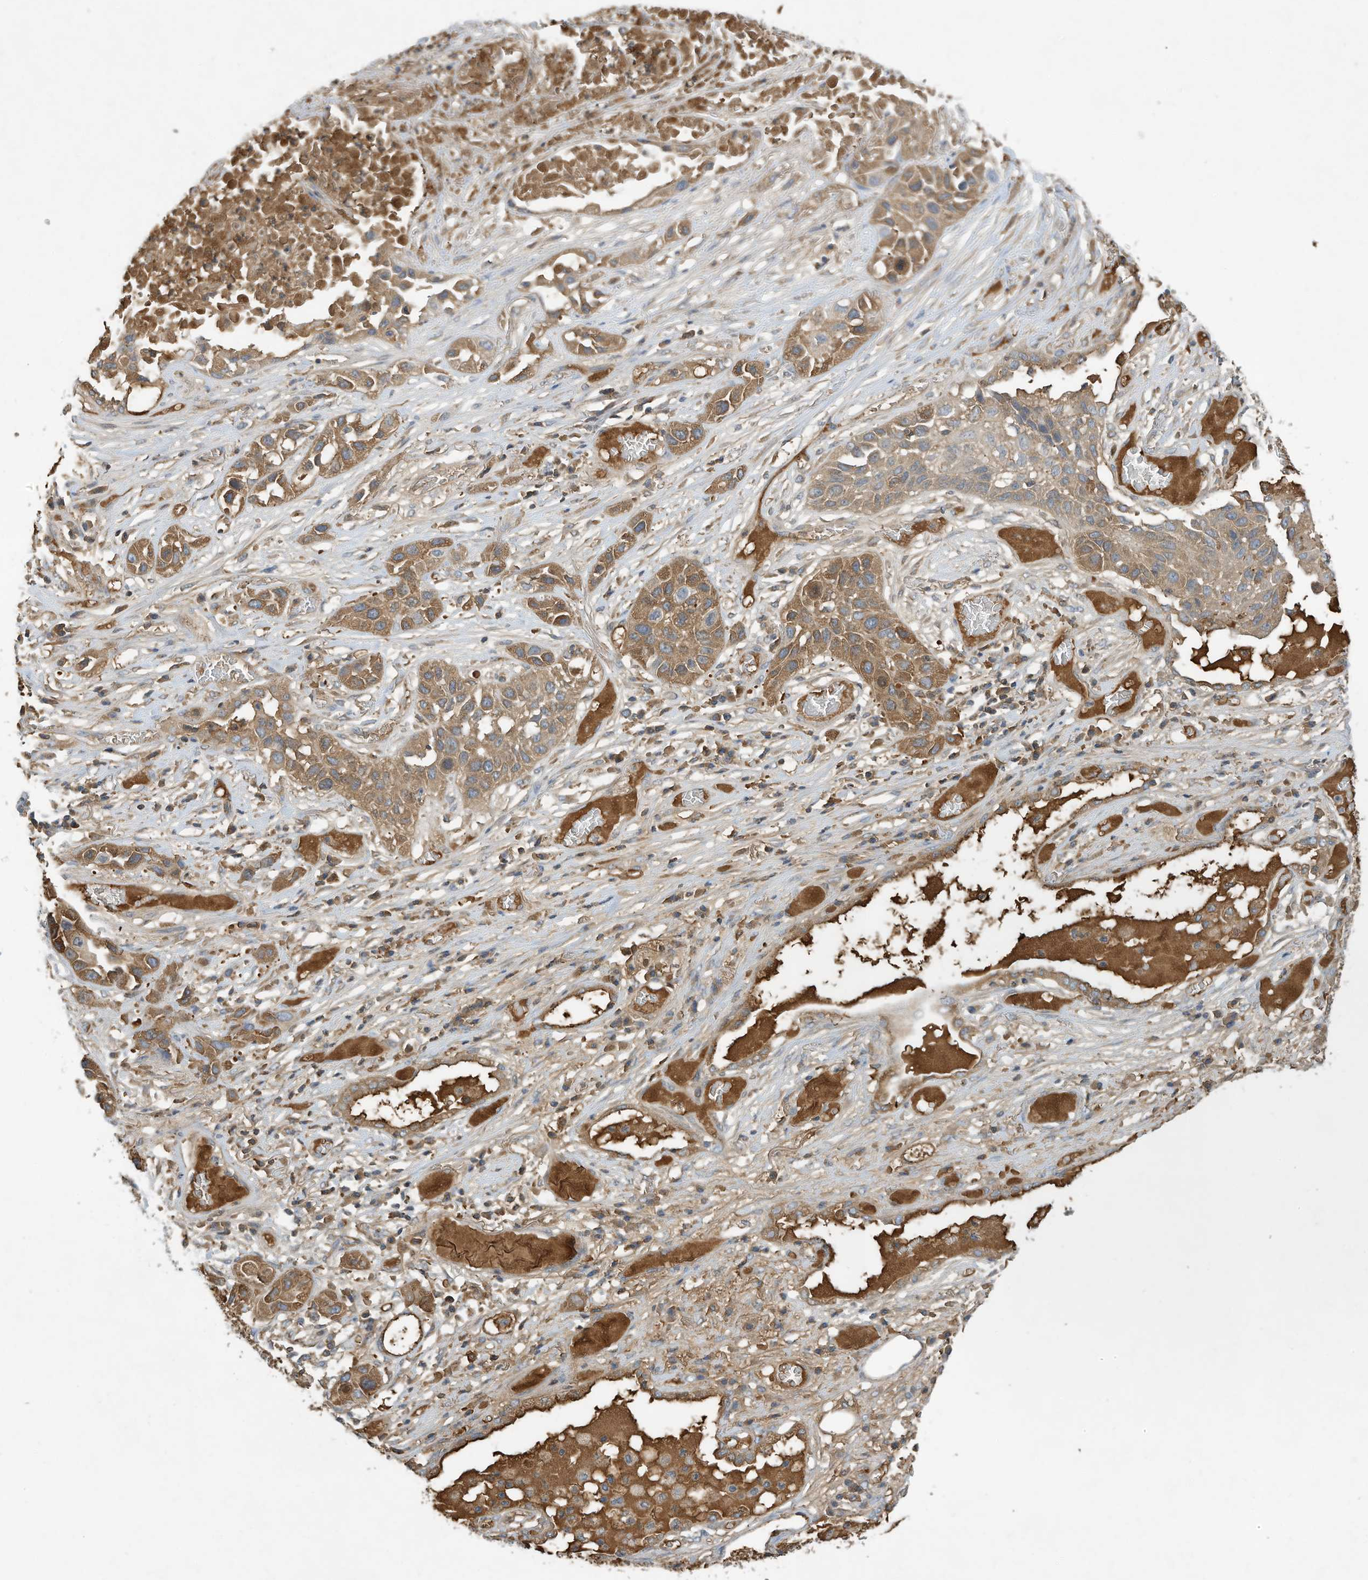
{"staining": {"intensity": "moderate", "quantity": "25%-75%", "location": "cytoplasmic/membranous"}, "tissue": "lung cancer", "cell_type": "Tumor cells", "image_type": "cancer", "snomed": [{"axis": "morphology", "description": "Squamous cell carcinoma, NOS"}, {"axis": "topography", "description": "Lung"}], "caption": "Moderate cytoplasmic/membranous positivity is present in about 25%-75% of tumor cells in lung cancer (squamous cell carcinoma).", "gene": "HAS3", "patient": {"sex": "male", "age": 71}}